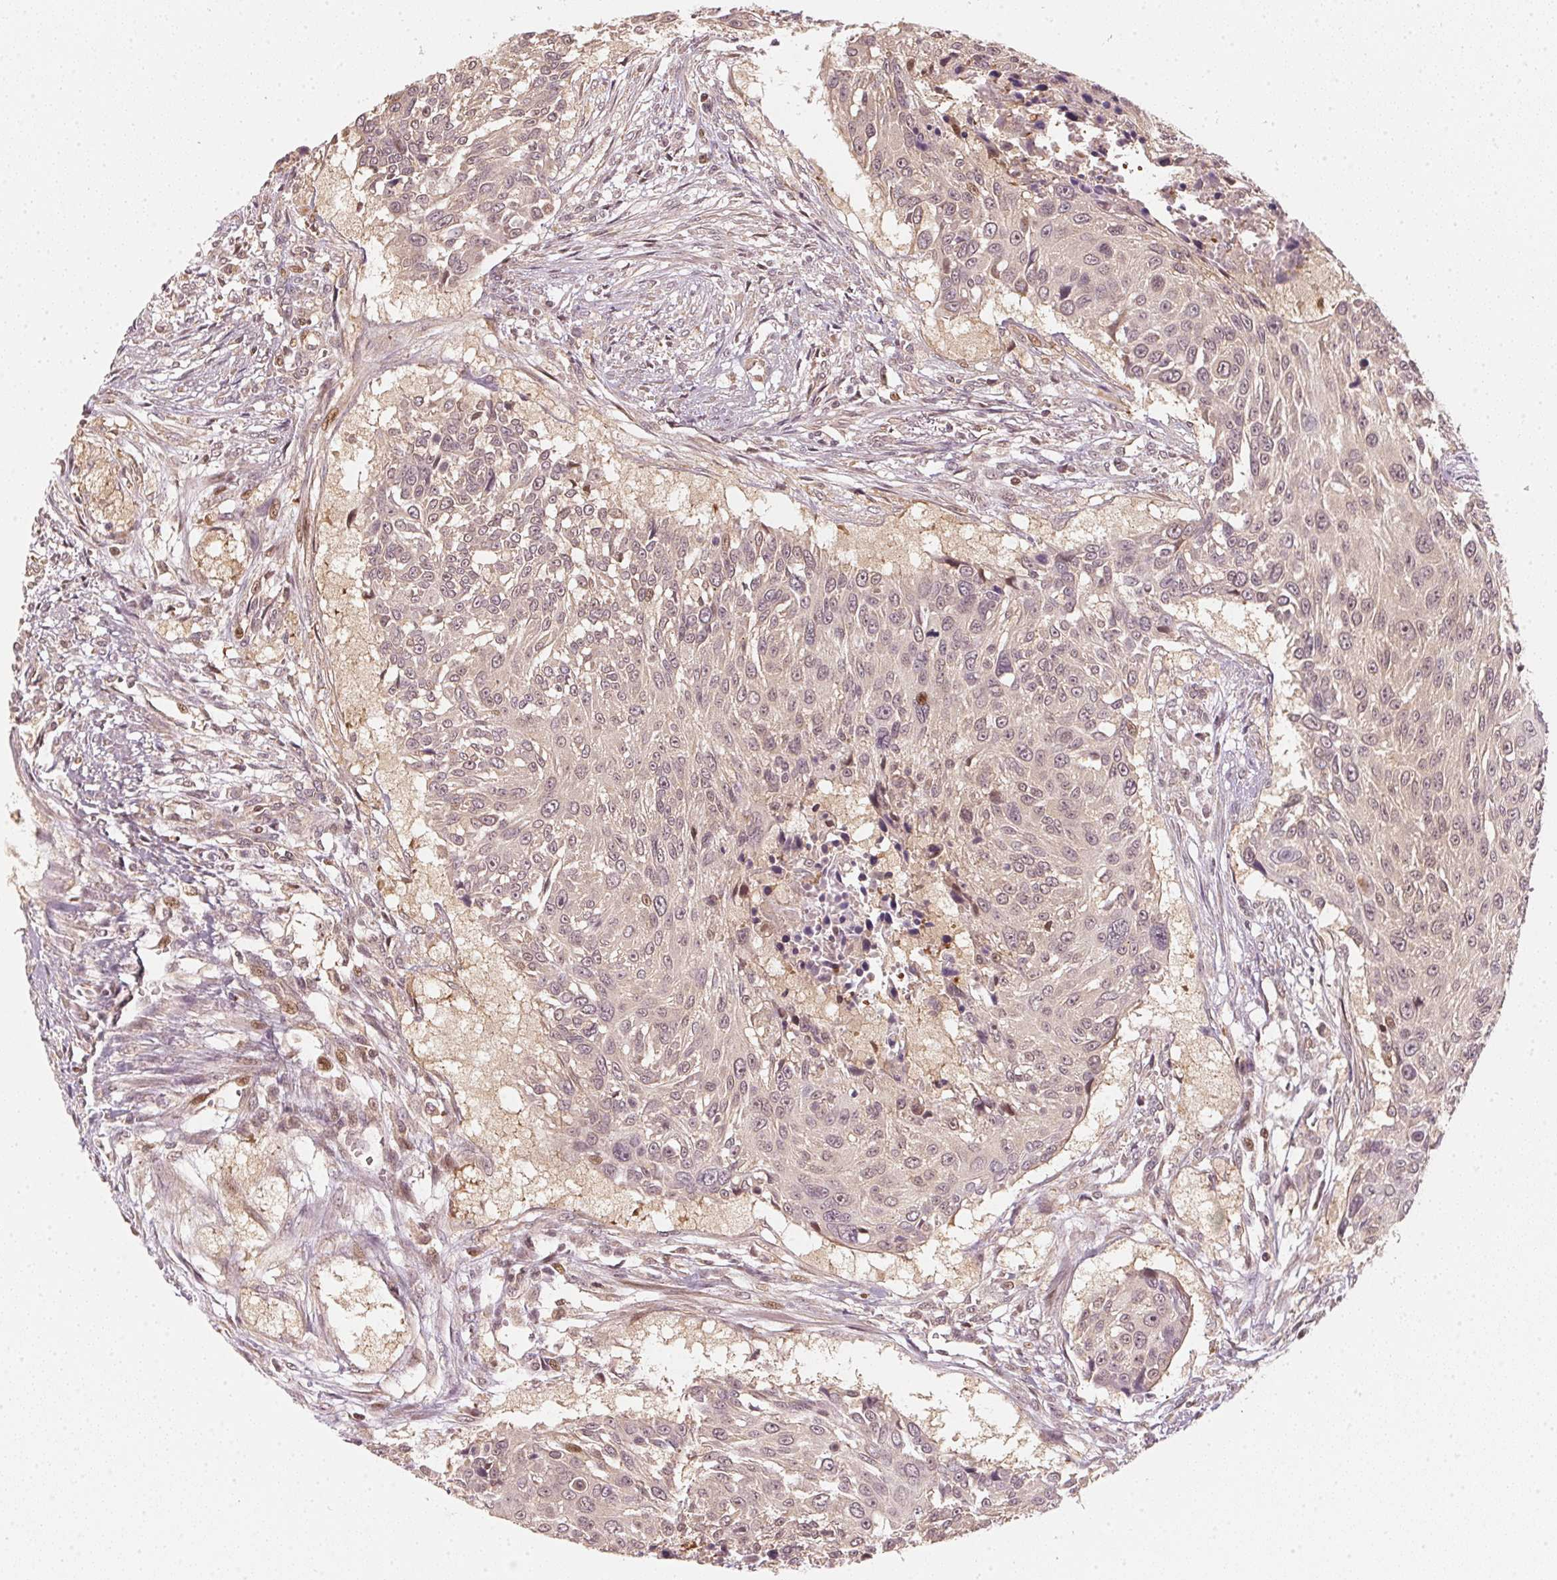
{"staining": {"intensity": "weak", "quantity": ">75%", "location": "nuclear"}, "tissue": "urothelial cancer", "cell_type": "Tumor cells", "image_type": "cancer", "snomed": [{"axis": "morphology", "description": "Urothelial carcinoma, NOS"}, {"axis": "topography", "description": "Urinary bladder"}], "caption": "Immunohistochemical staining of human urothelial cancer exhibits low levels of weak nuclear protein positivity in about >75% of tumor cells. (brown staining indicates protein expression, while blue staining denotes nuclei).", "gene": "UBE2L3", "patient": {"sex": "male", "age": 55}}